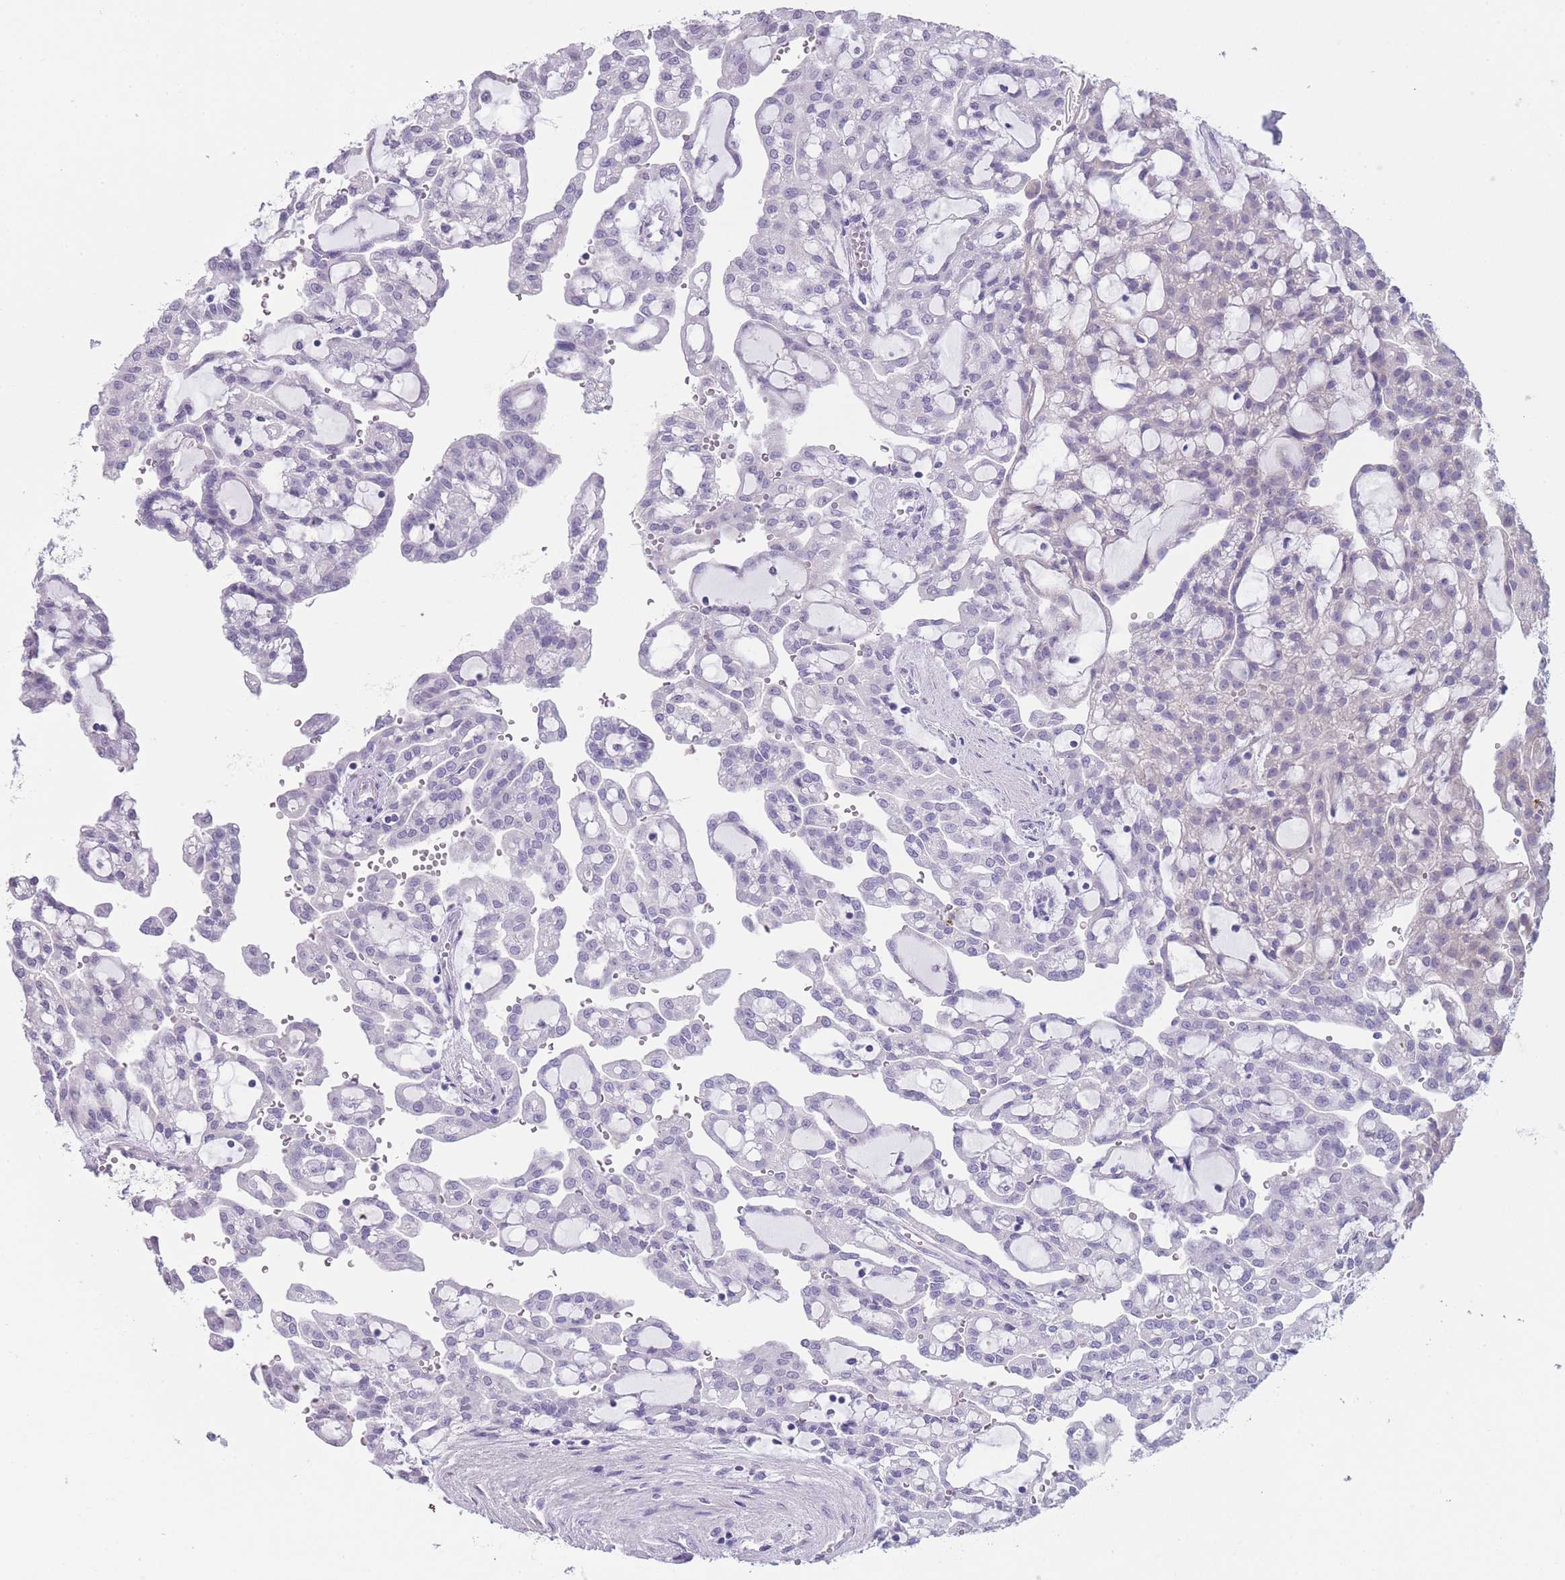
{"staining": {"intensity": "negative", "quantity": "none", "location": "none"}, "tissue": "renal cancer", "cell_type": "Tumor cells", "image_type": "cancer", "snomed": [{"axis": "morphology", "description": "Adenocarcinoma, NOS"}, {"axis": "topography", "description": "Kidney"}], "caption": "Tumor cells are negative for protein expression in human renal adenocarcinoma.", "gene": "DCANP1", "patient": {"sex": "male", "age": 63}}